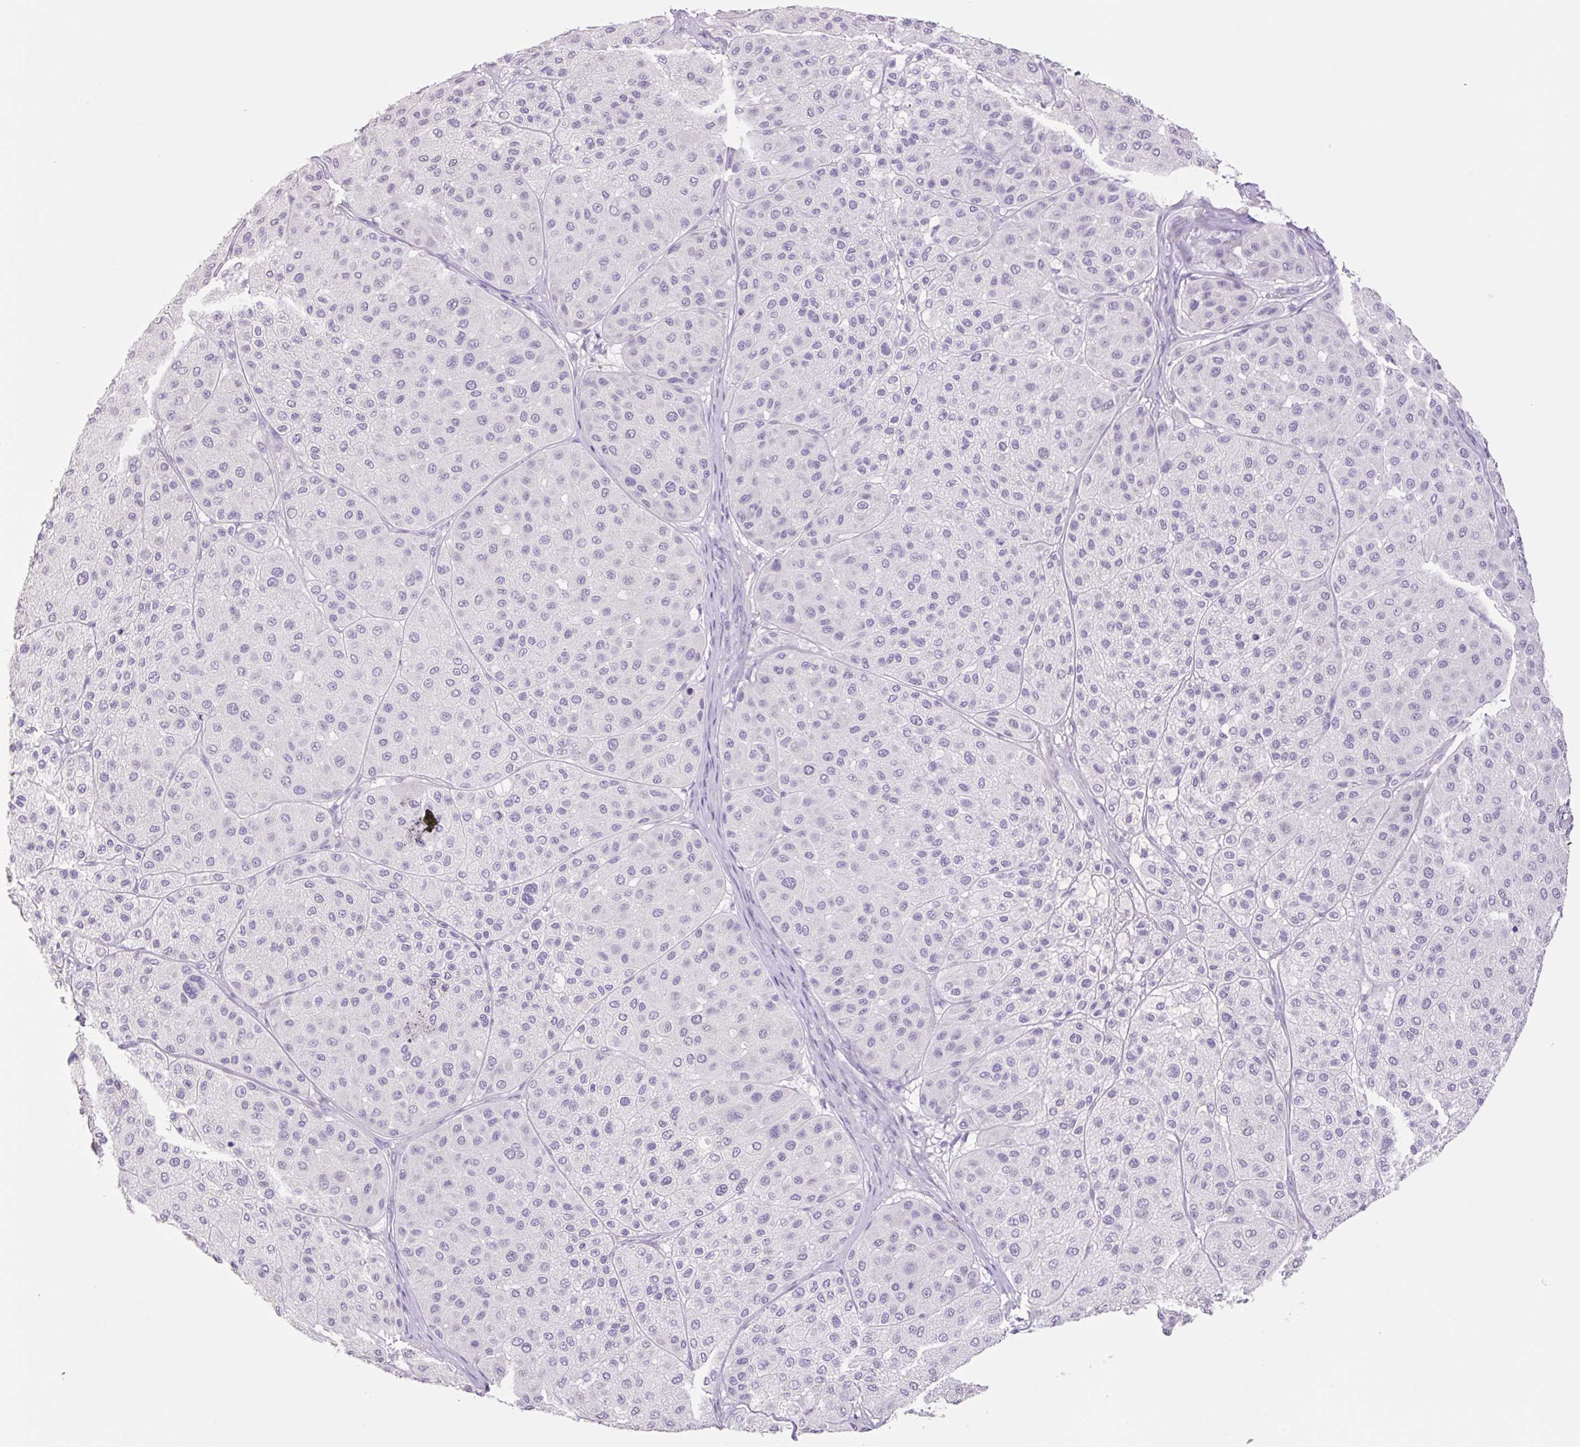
{"staining": {"intensity": "negative", "quantity": "none", "location": "none"}, "tissue": "melanoma", "cell_type": "Tumor cells", "image_type": "cancer", "snomed": [{"axis": "morphology", "description": "Malignant melanoma, Metastatic site"}, {"axis": "topography", "description": "Smooth muscle"}], "caption": "This is an immunohistochemistry image of human melanoma. There is no staining in tumor cells.", "gene": "HCRTR2", "patient": {"sex": "male", "age": 41}}